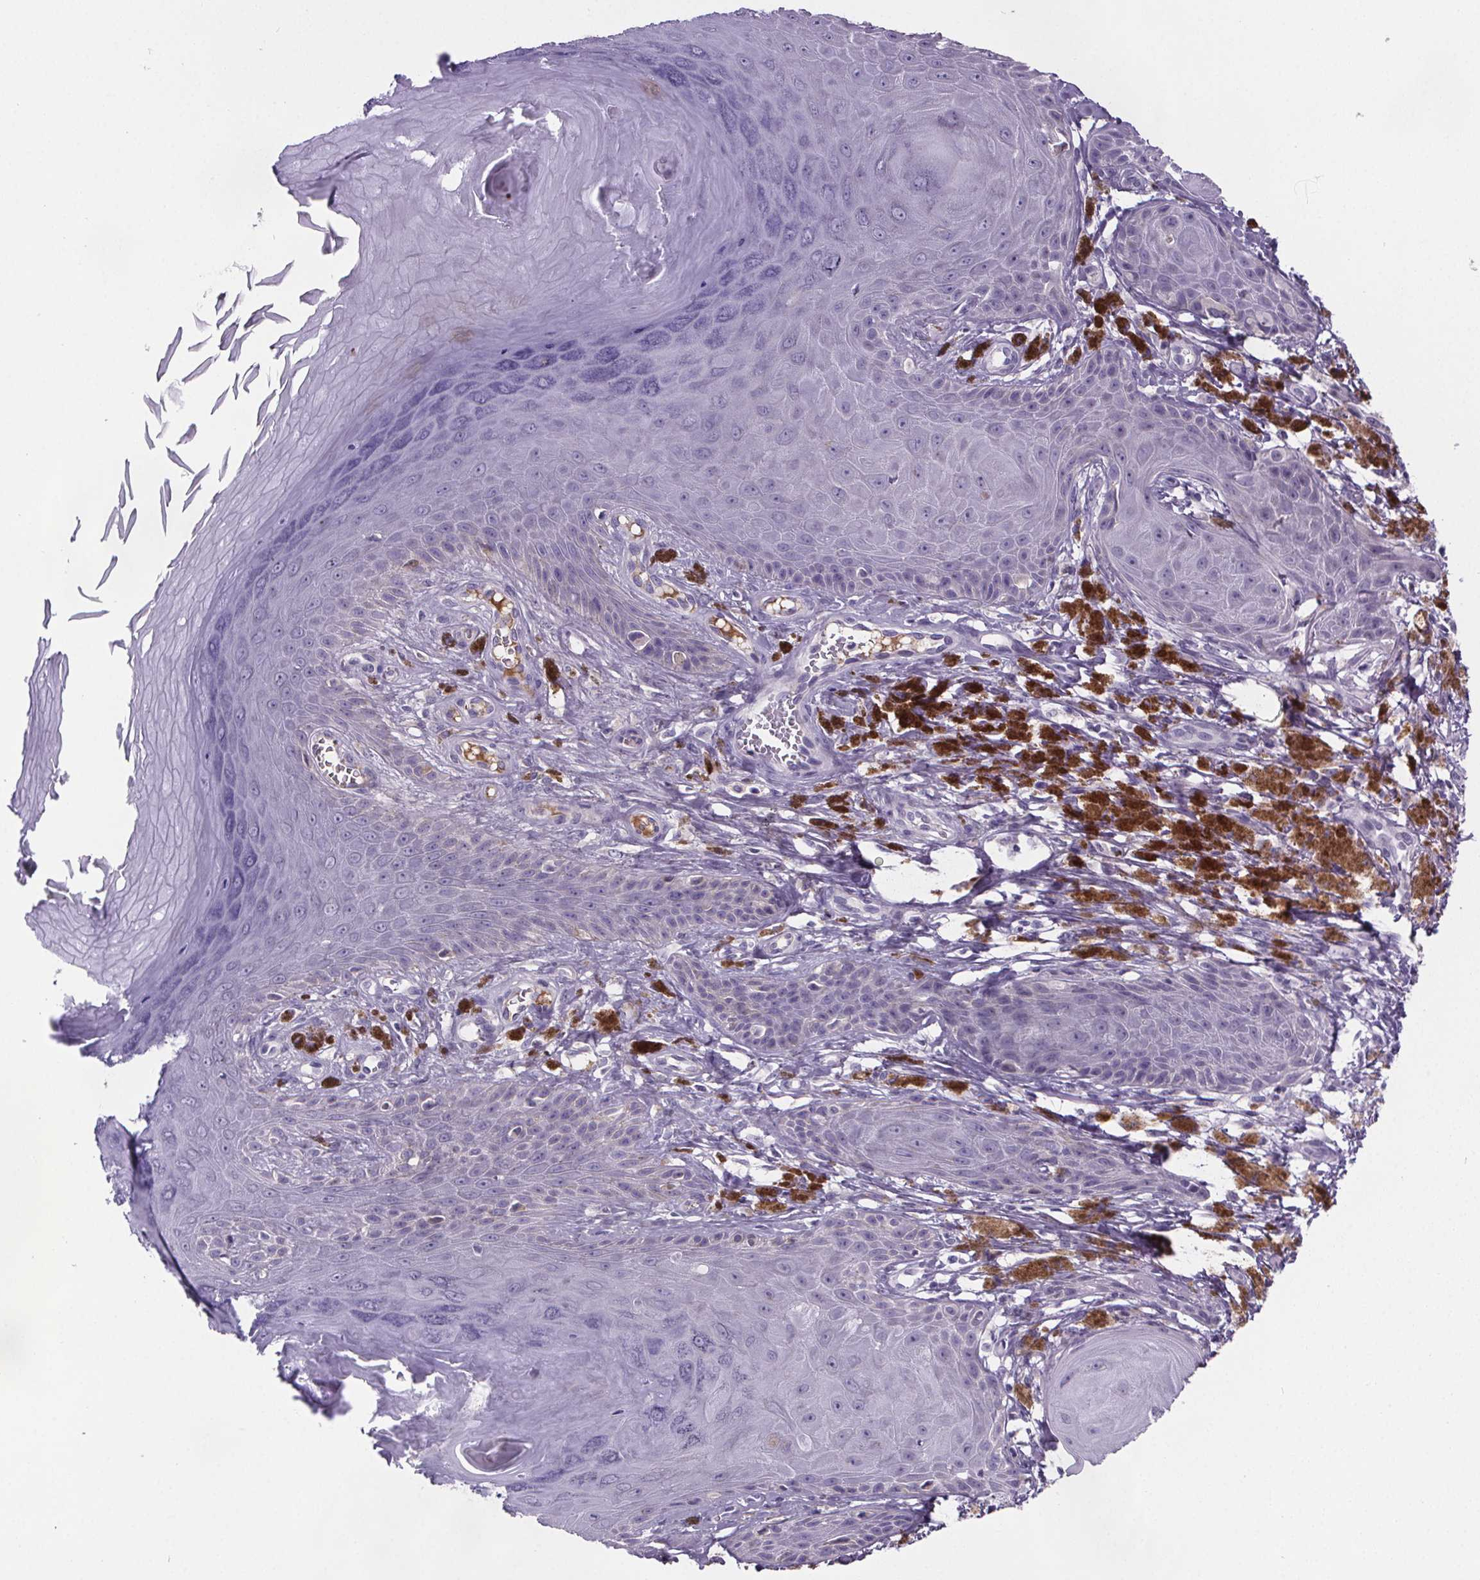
{"staining": {"intensity": "negative", "quantity": "none", "location": "none"}, "tissue": "melanoma", "cell_type": "Tumor cells", "image_type": "cancer", "snomed": [{"axis": "morphology", "description": "Malignant melanoma, NOS"}, {"axis": "topography", "description": "Skin"}], "caption": "Malignant melanoma was stained to show a protein in brown. There is no significant positivity in tumor cells.", "gene": "CUBN", "patient": {"sex": "female", "age": 80}}